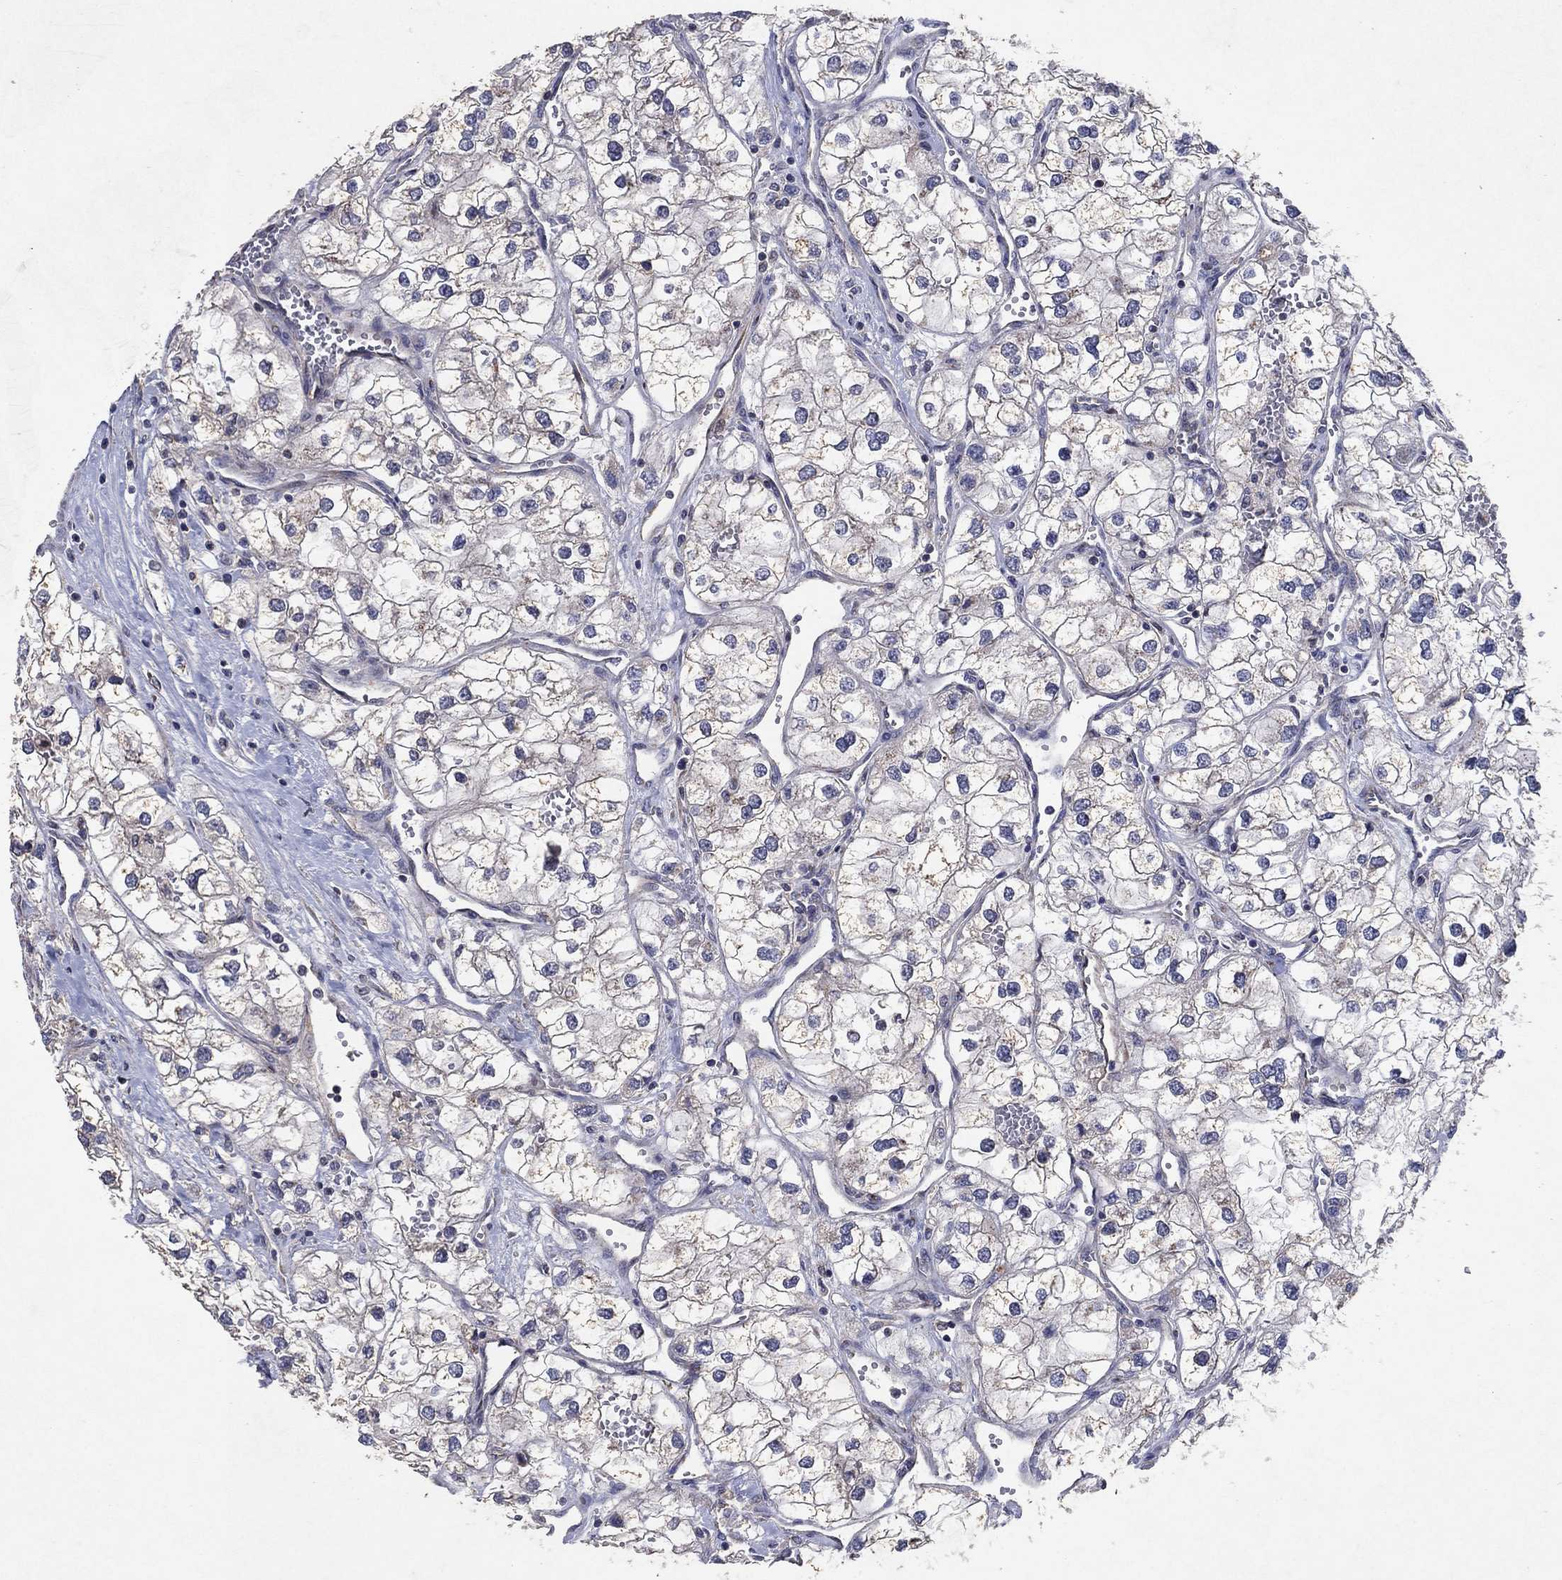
{"staining": {"intensity": "negative", "quantity": "none", "location": "none"}, "tissue": "renal cancer", "cell_type": "Tumor cells", "image_type": "cancer", "snomed": [{"axis": "morphology", "description": "Adenocarcinoma, NOS"}, {"axis": "topography", "description": "Kidney"}], "caption": "A high-resolution histopathology image shows immunohistochemistry staining of adenocarcinoma (renal), which exhibits no significant positivity in tumor cells. Nuclei are stained in blue.", "gene": "FRG1", "patient": {"sex": "male", "age": 59}}